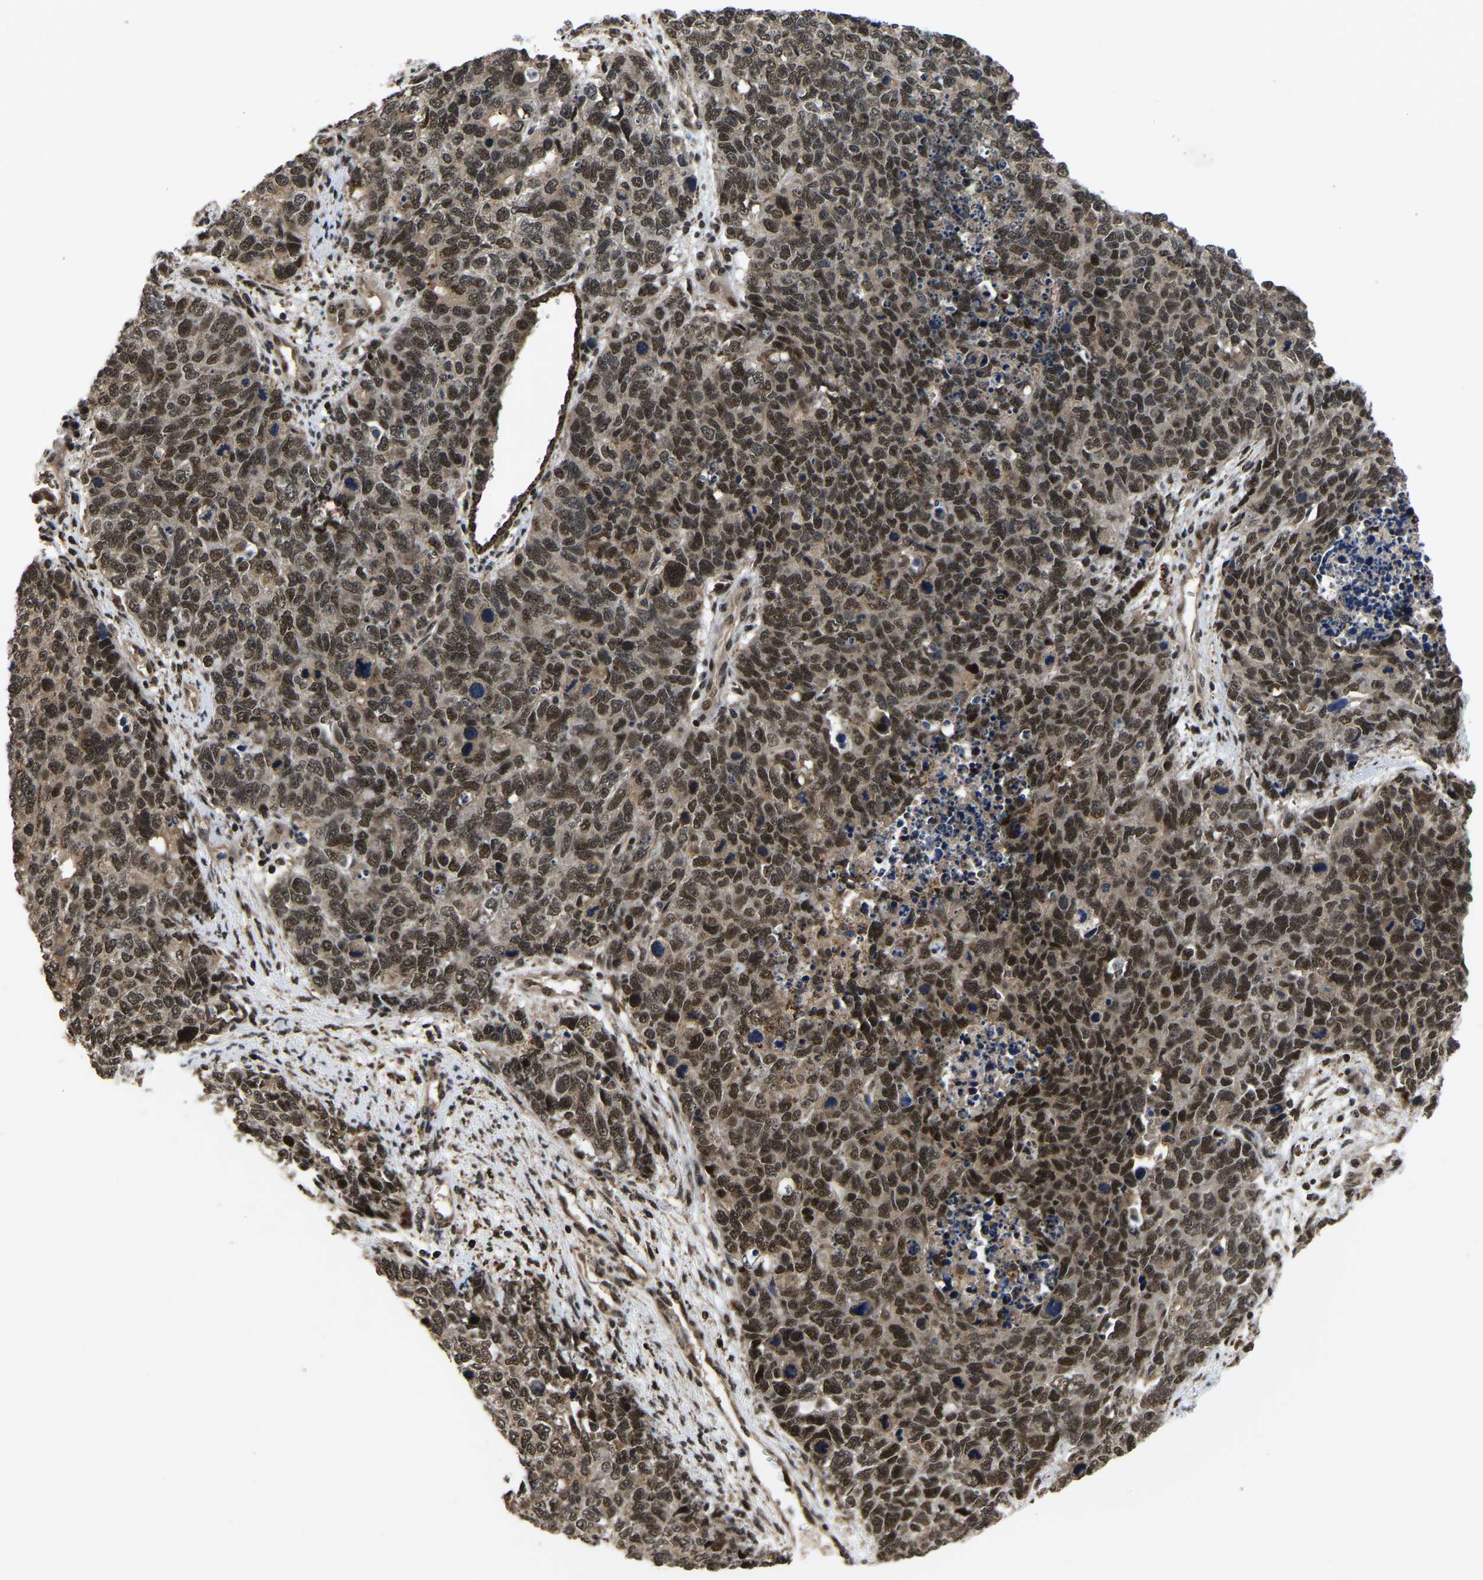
{"staining": {"intensity": "moderate", "quantity": ">75%", "location": "nuclear"}, "tissue": "cervical cancer", "cell_type": "Tumor cells", "image_type": "cancer", "snomed": [{"axis": "morphology", "description": "Squamous cell carcinoma, NOS"}, {"axis": "topography", "description": "Cervix"}], "caption": "Moderate nuclear protein expression is identified in about >75% of tumor cells in cervical cancer. Immunohistochemistry (ihc) stains the protein in brown and the nuclei are stained blue.", "gene": "CIAO1", "patient": {"sex": "female", "age": 63}}